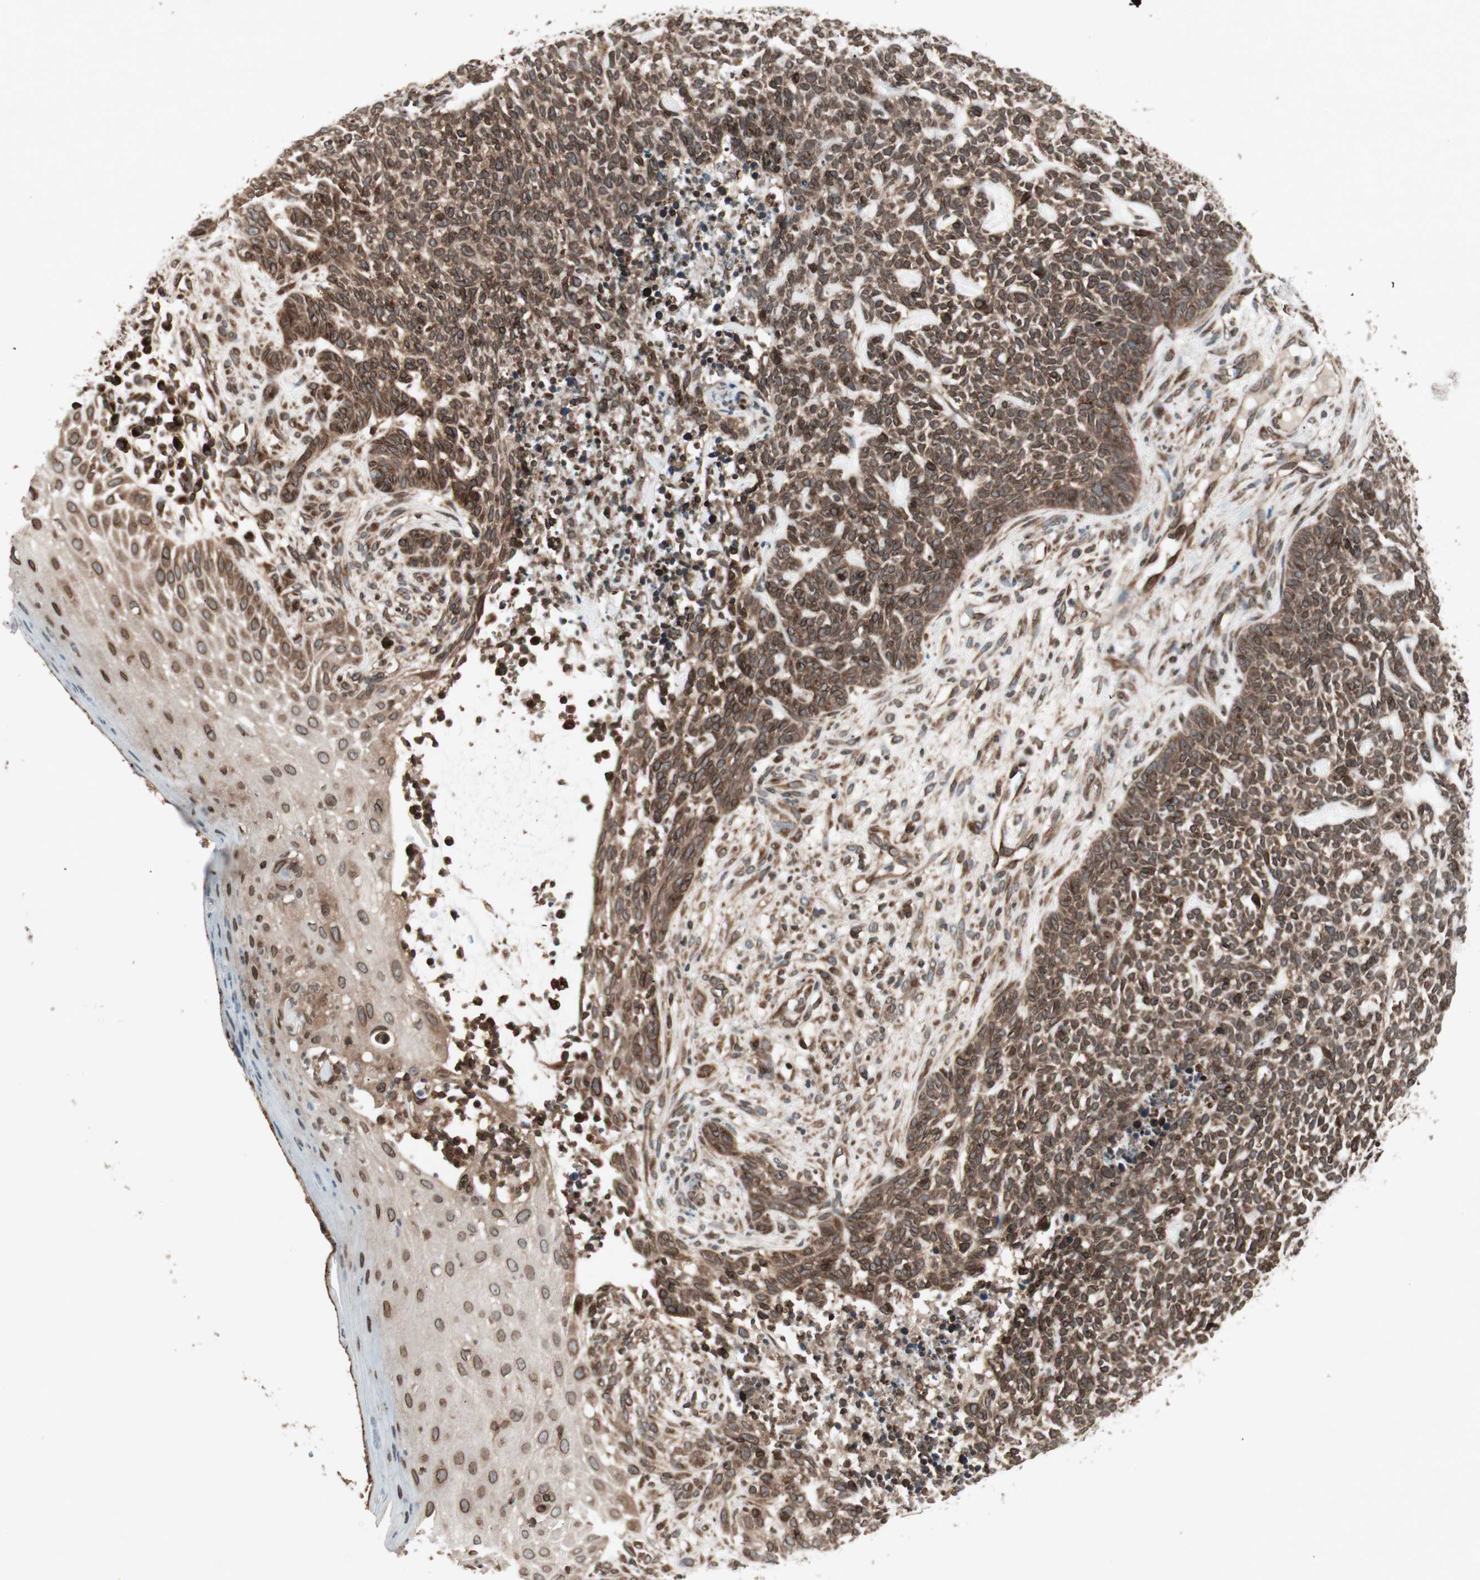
{"staining": {"intensity": "strong", "quantity": ">75%", "location": "cytoplasmic/membranous,nuclear"}, "tissue": "skin cancer", "cell_type": "Tumor cells", "image_type": "cancer", "snomed": [{"axis": "morphology", "description": "Basal cell carcinoma"}, {"axis": "topography", "description": "Skin"}], "caption": "This histopathology image exhibits immunohistochemistry staining of skin basal cell carcinoma, with high strong cytoplasmic/membranous and nuclear staining in approximately >75% of tumor cells.", "gene": "NUP62", "patient": {"sex": "female", "age": 84}}